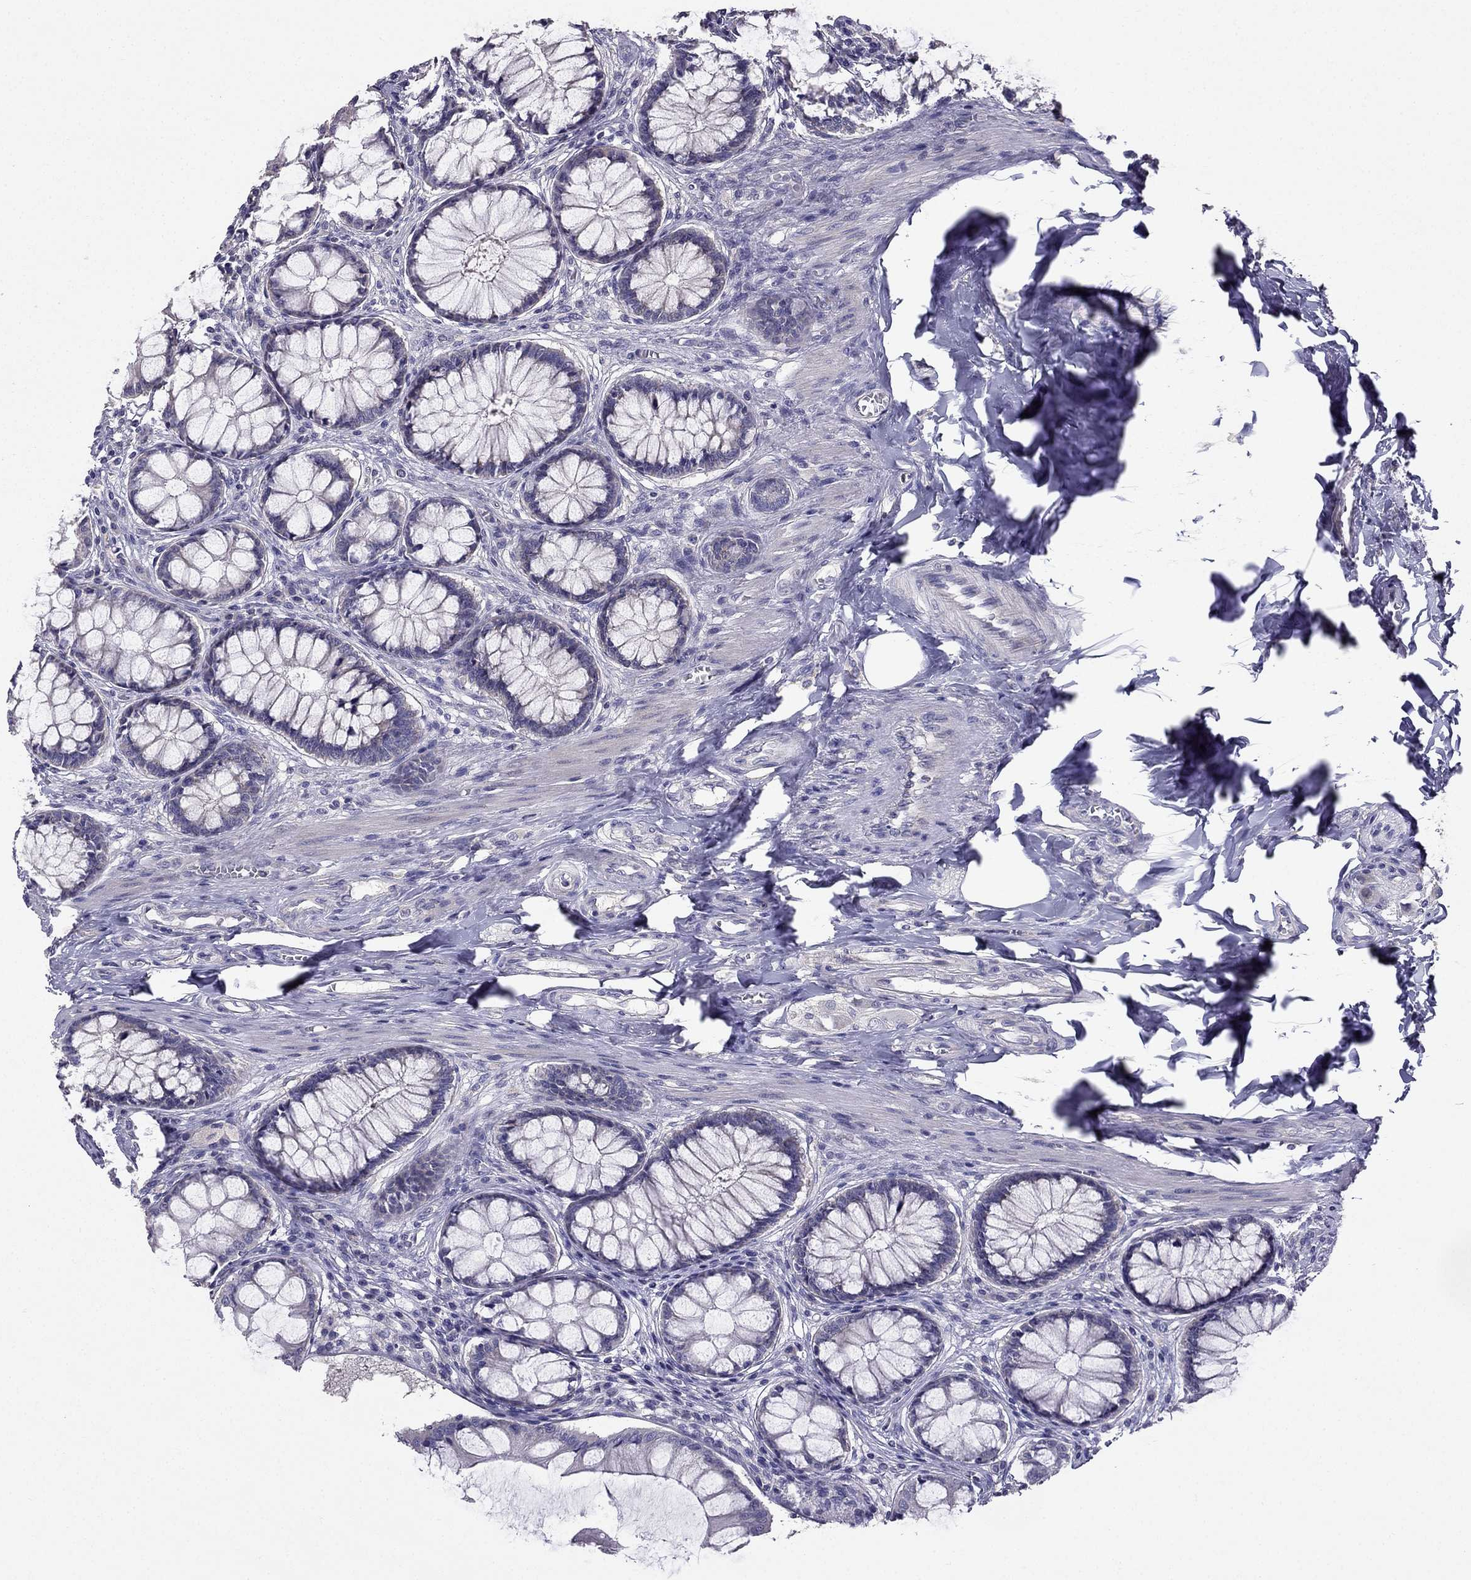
{"staining": {"intensity": "negative", "quantity": "none", "location": "none"}, "tissue": "colon", "cell_type": "Endothelial cells", "image_type": "normal", "snomed": [{"axis": "morphology", "description": "Normal tissue, NOS"}, {"axis": "topography", "description": "Colon"}], "caption": "This is an immunohistochemistry (IHC) image of unremarkable human colon. There is no expression in endothelial cells.", "gene": "AS3MT", "patient": {"sex": "female", "age": 65}}